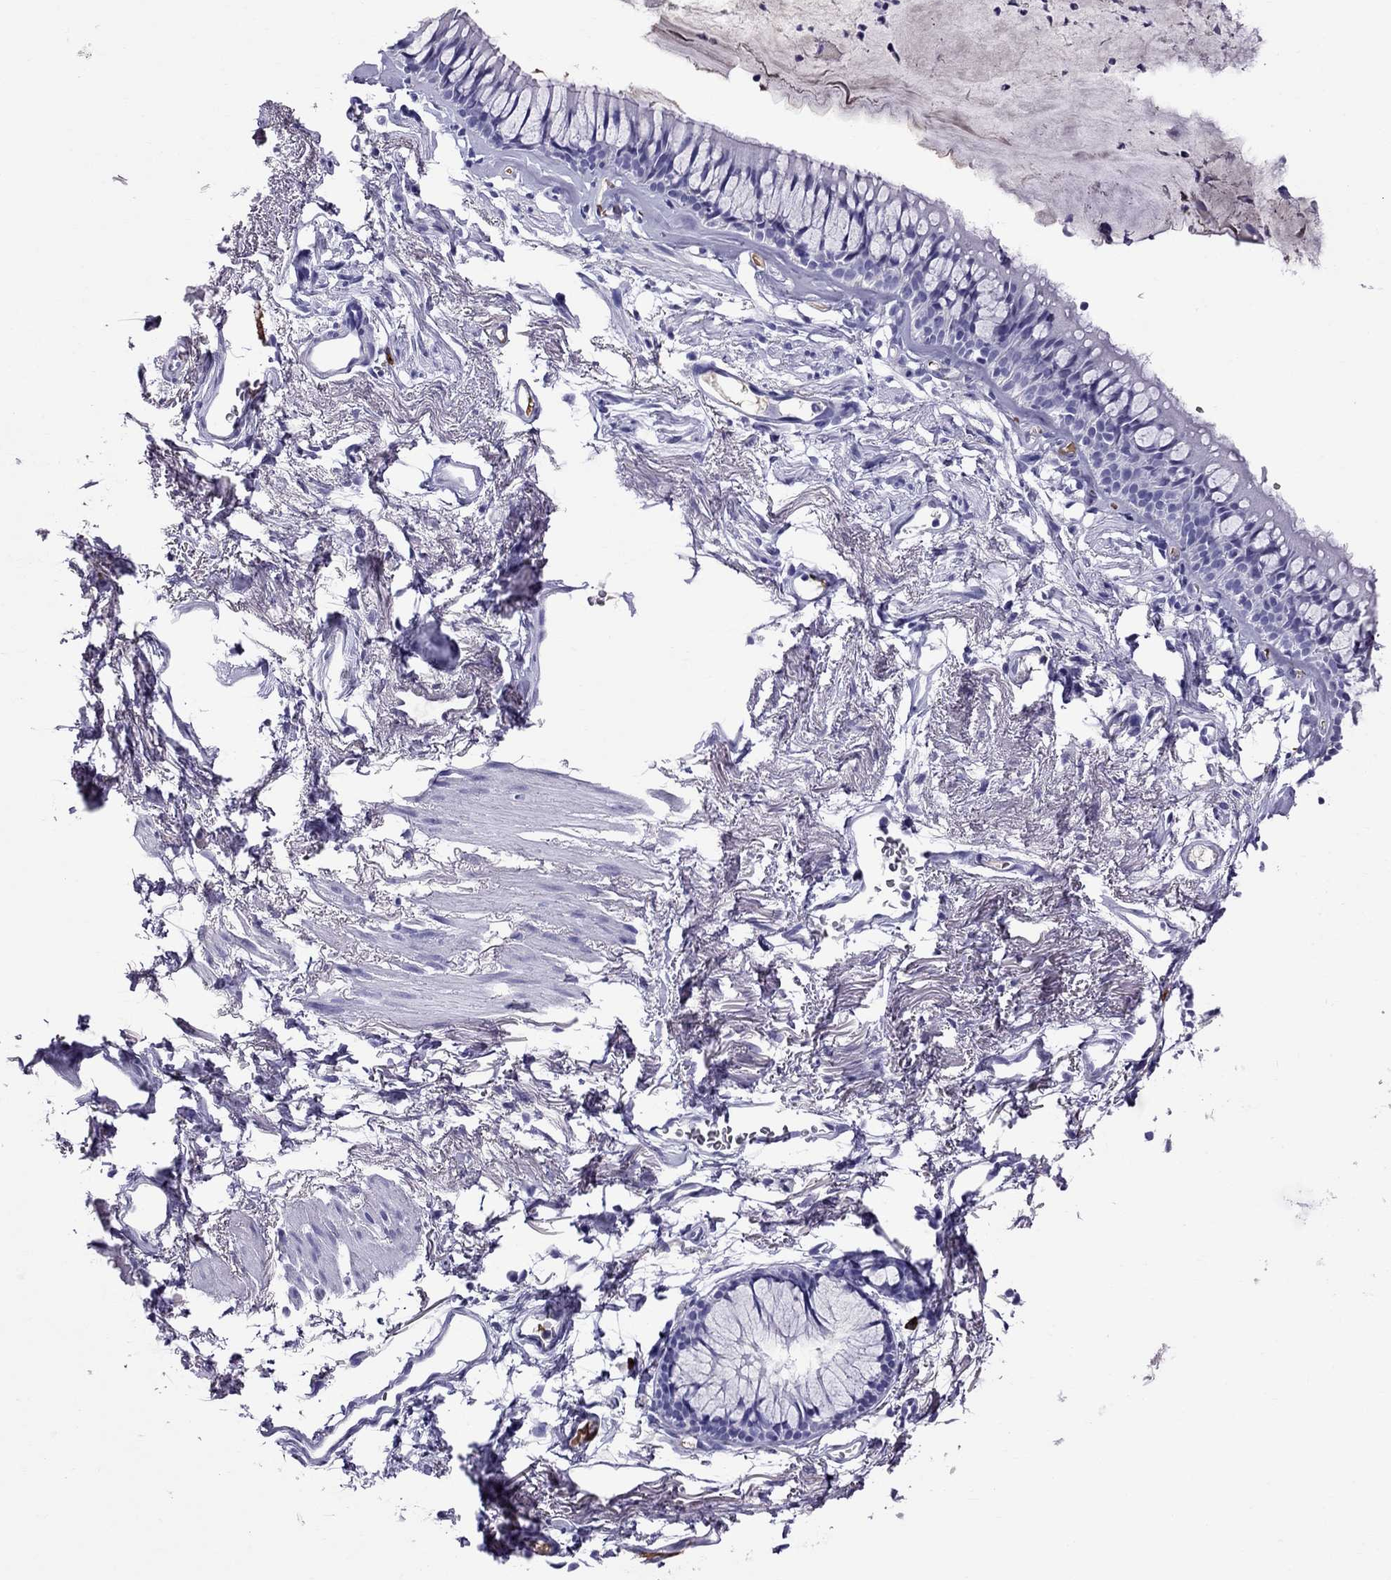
{"staining": {"intensity": "negative", "quantity": "none", "location": "none"}, "tissue": "adipose tissue", "cell_type": "Adipocytes", "image_type": "normal", "snomed": [{"axis": "morphology", "description": "Normal tissue, NOS"}, {"axis": "topography", "description": "Cartilage tissue"}, {"axis": "topography", "description": "Bronchus"}], "caption": "An image of adipose tissue stained for a protein demonstrates no brown staining in adipocytes. The staining was performed using DAB (3,3'-diaminobenzidine) to visualize the protein expression in brown, while the nuclei were stained in blue with hematoxylin (Magnification: 20x).", "gene": "SCART1", "patient": {"sex": "female", "age": 79}}